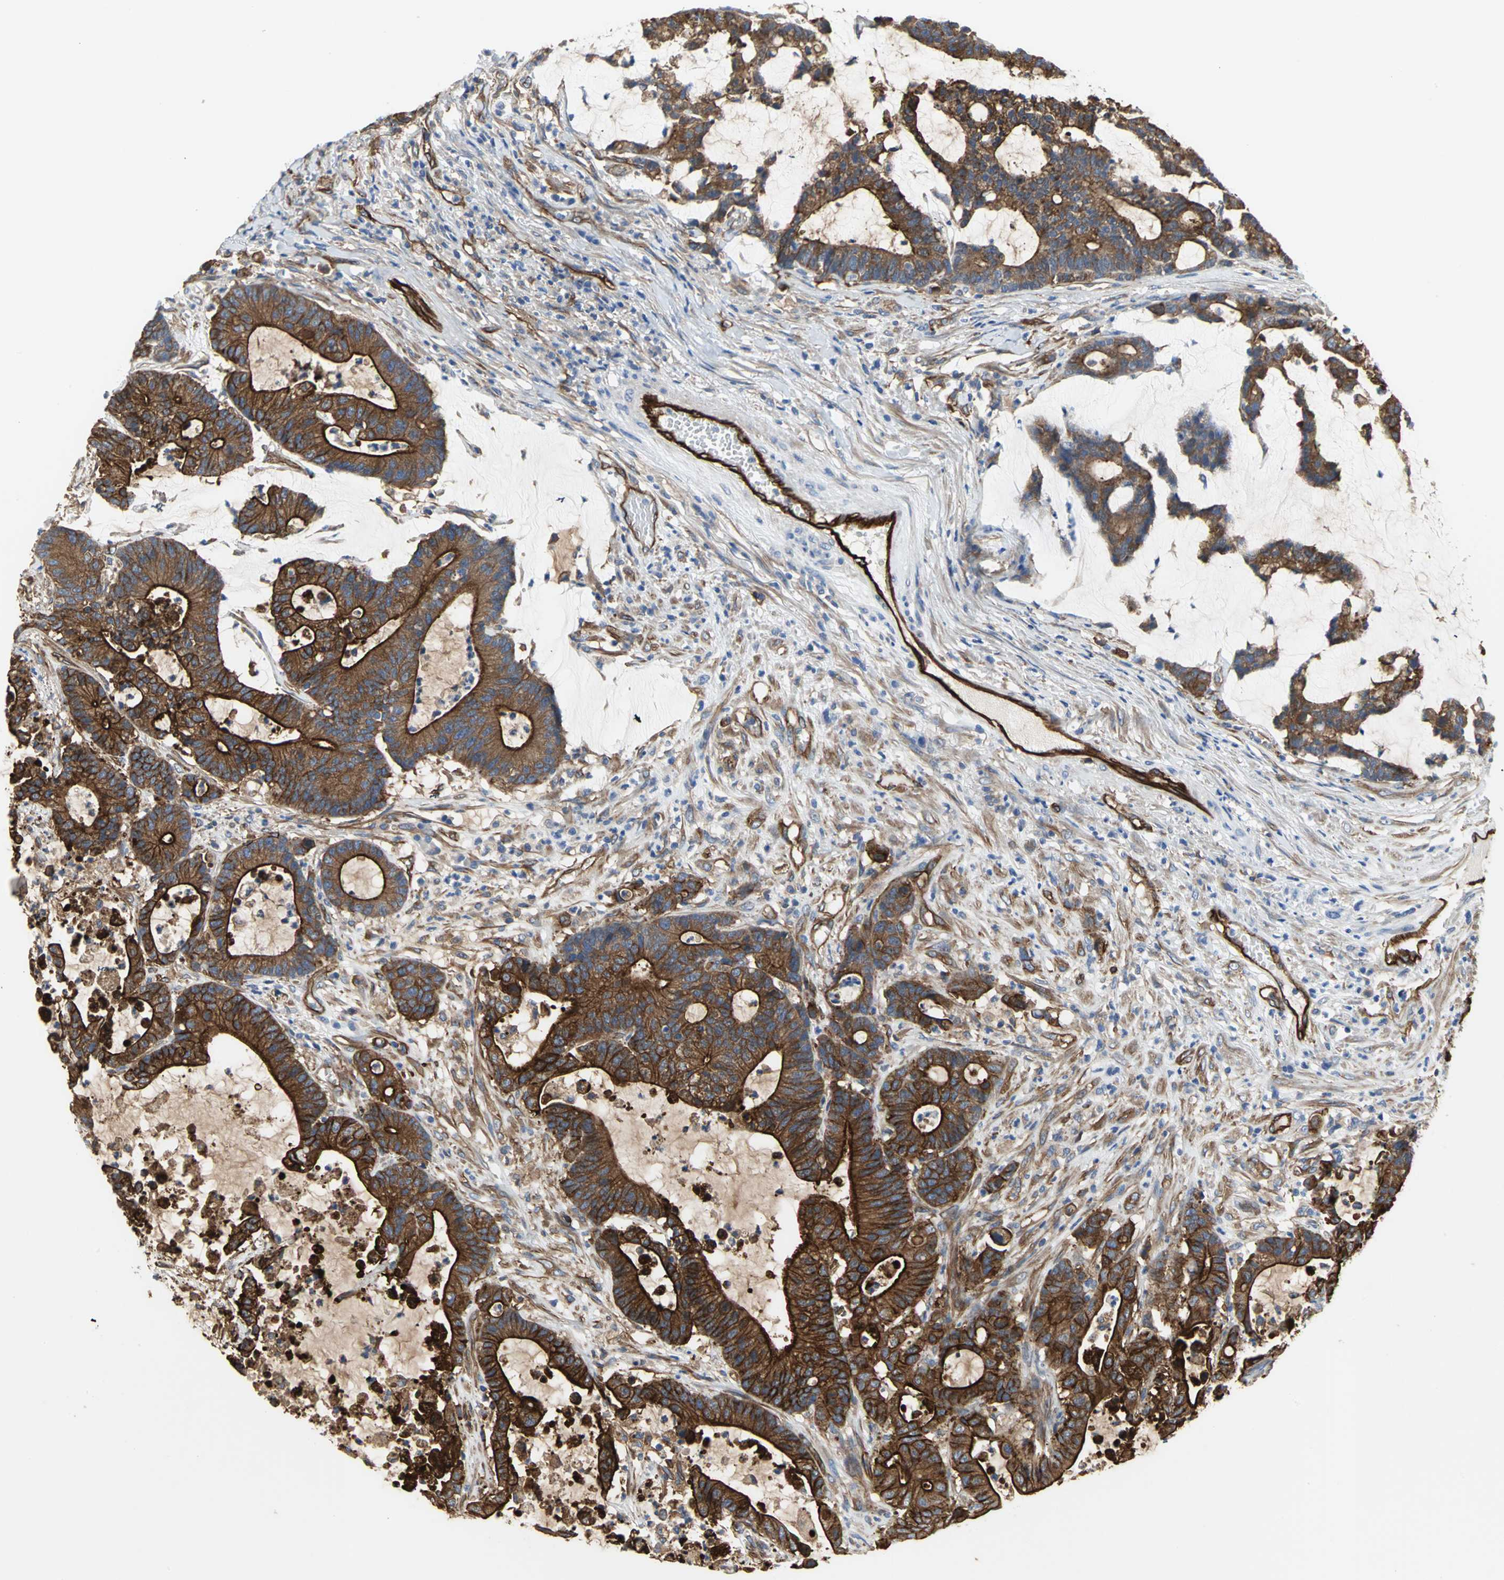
{"staining": {"intensity": "strong", "quantity": ">75%", "location": "cytoplasmic/membranous"}, "tissue": "colorectal cancer", "cell_type": "Tumor cells", "image_type": "cancer", "snomed": [{"axis": "morphology", "description": "Adenocarcinoma, NOS"}, {"axis": "topography", "description": "Colon"}], "caption": "Immunohistochemistry (IHC) micrograph of colorectal cancer (adenocarcinoma) stained for a protein (brown), which displays high levels of strong cytoplasmic/membranous staining in about >75% of tumor cells.", "gene": "FLNB", "patient": {"sex": "female", "age": 84}}